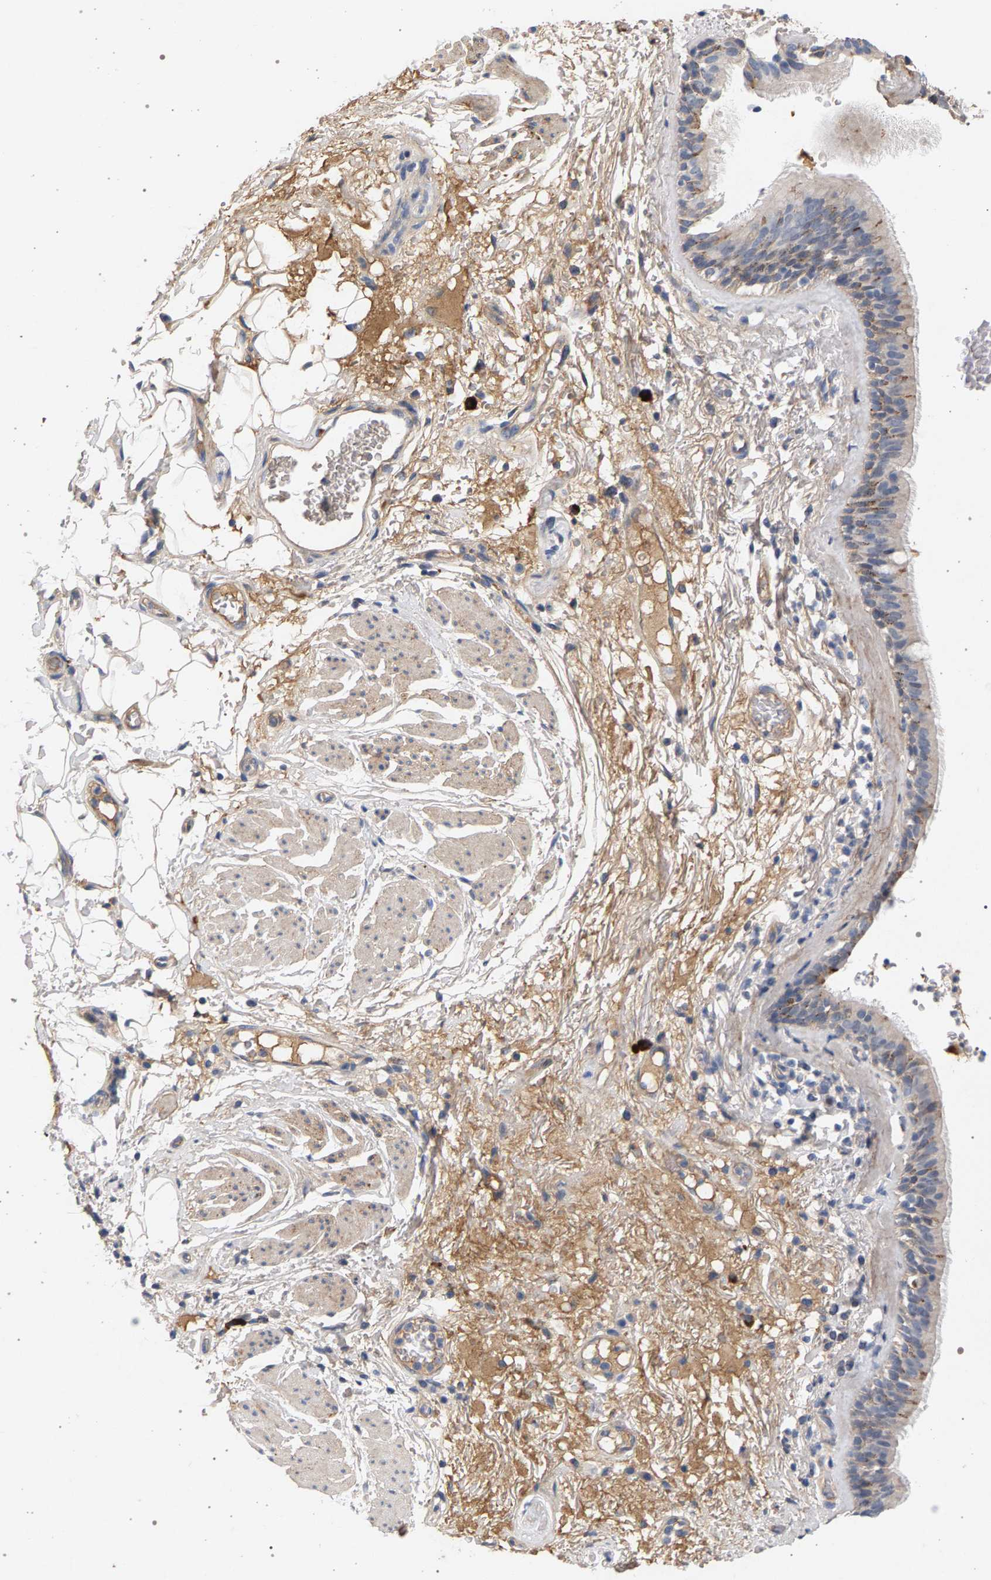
{"staining": {"intensity": "weak", "quantity": "<25%", "location": "cytoplasmic/membranous"}, "tissue": "bronchus", "cell_type": "Respiratory epithelial cells", "image_type": "normal", "snomed": [{"axis": "morphology", "description": "Normal tissue, NOS"}, {"axis": "topography", "description": "Cartilage tissue"}], "caption": "Normal bronchus was stained to show a protein in brown. There is no significant expression in respiratory epithelial cells.", "gene": "MAMDC2", "patient": {"sex": "female", "age": 63}}